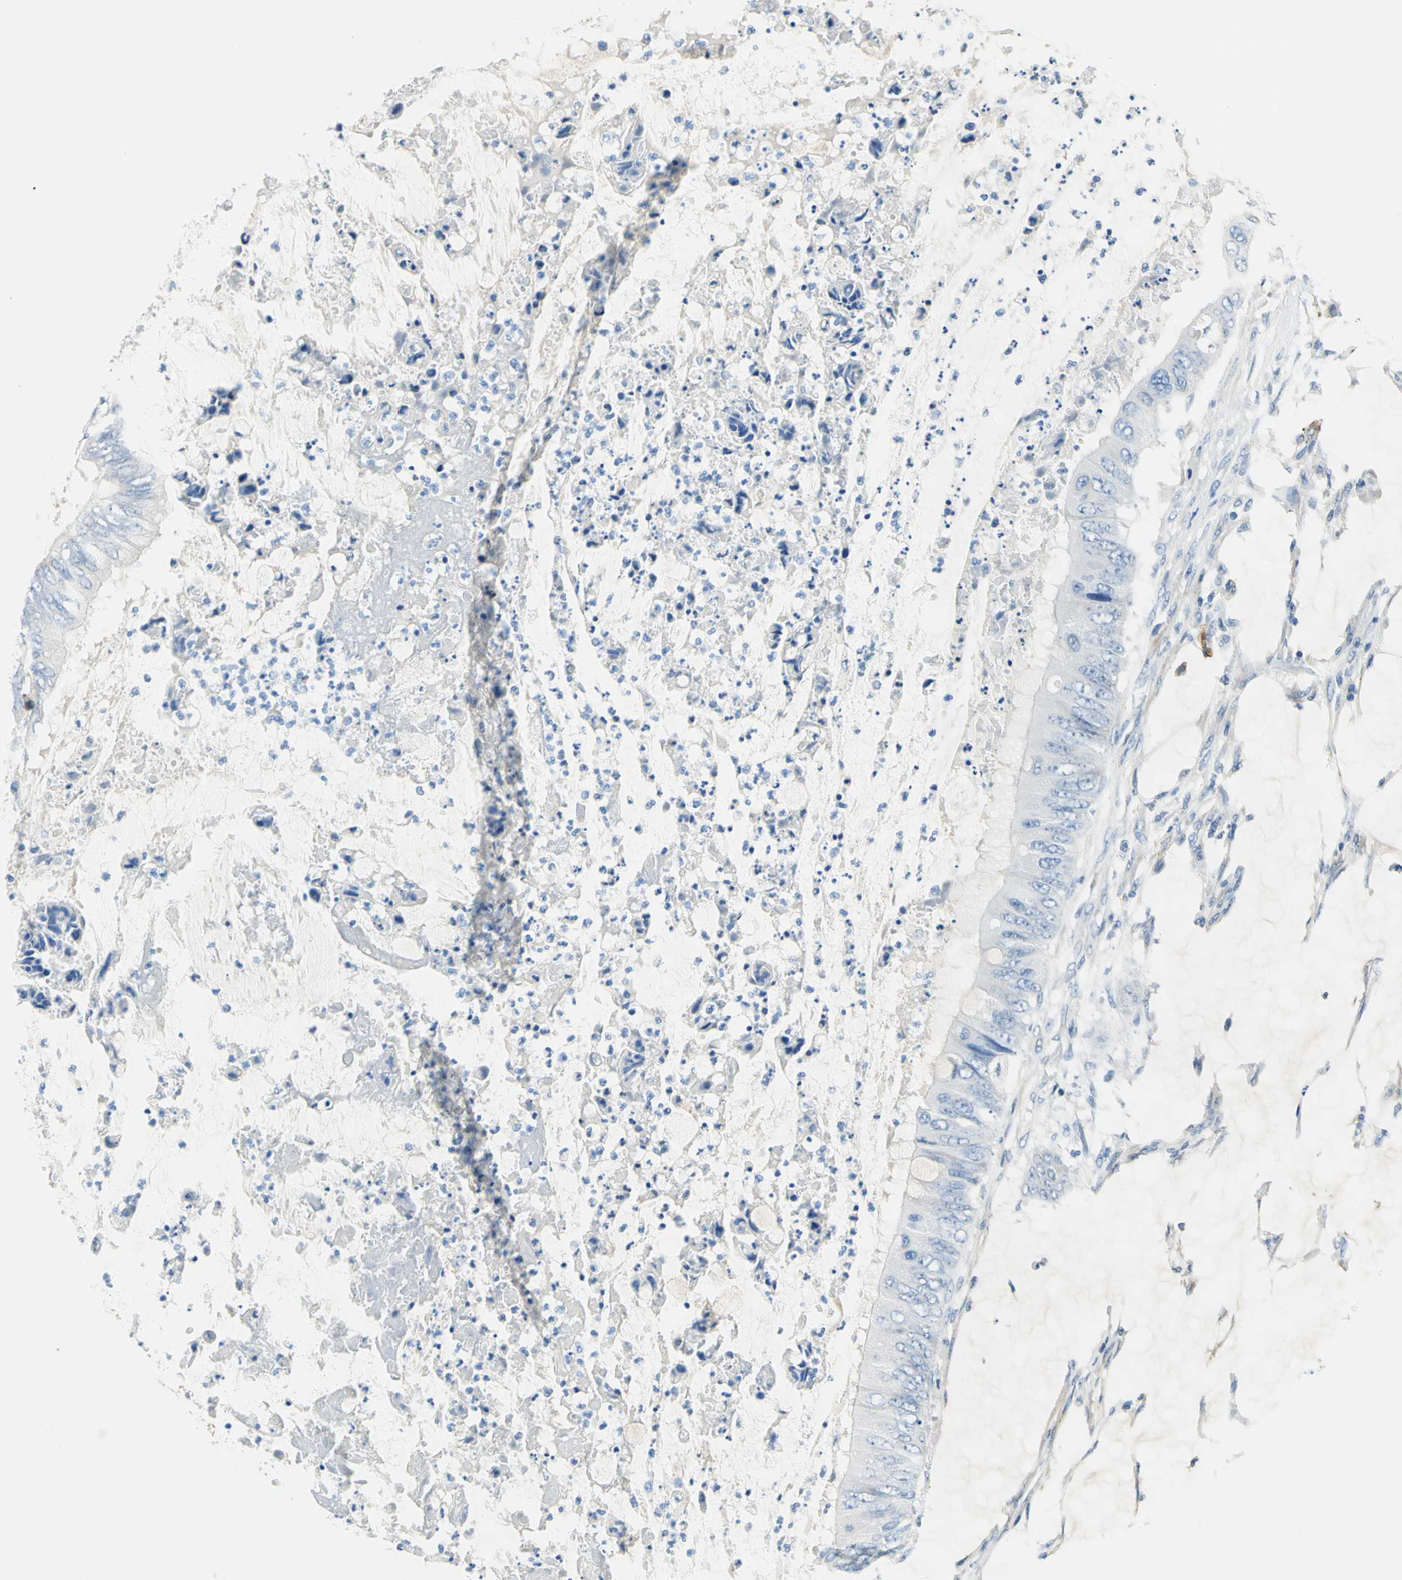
{"staining": {"intensity": "negative", "quantity": "none", "location": "none"}, "tissue": "colorectal cancer", "cell_type": "Tumor cells", "image_type": "cancer", "snomed": [{"axis": "morphology", "description": "Normal tissue, NOS"}, {"axis": "morphology", "description": "Adenocarcinoma, NOS"}, {"axis": "topography", "description": "Rectum"}, {"axis": "topography", "description": "Peripheral nerve tissue"}], "caption": "DAB immunohistochemical staining of colorectal adenocarcinoma exhibits no significant positivity in tumor cells. Brightfield microscopy of IHC stained with DAB (3,3'-diaminobenzidine) (brown) and hematoxylin (blue), captured at high magnification.", "gene": "AKAP12", "patient": {"sex": "female", "age": 77}}